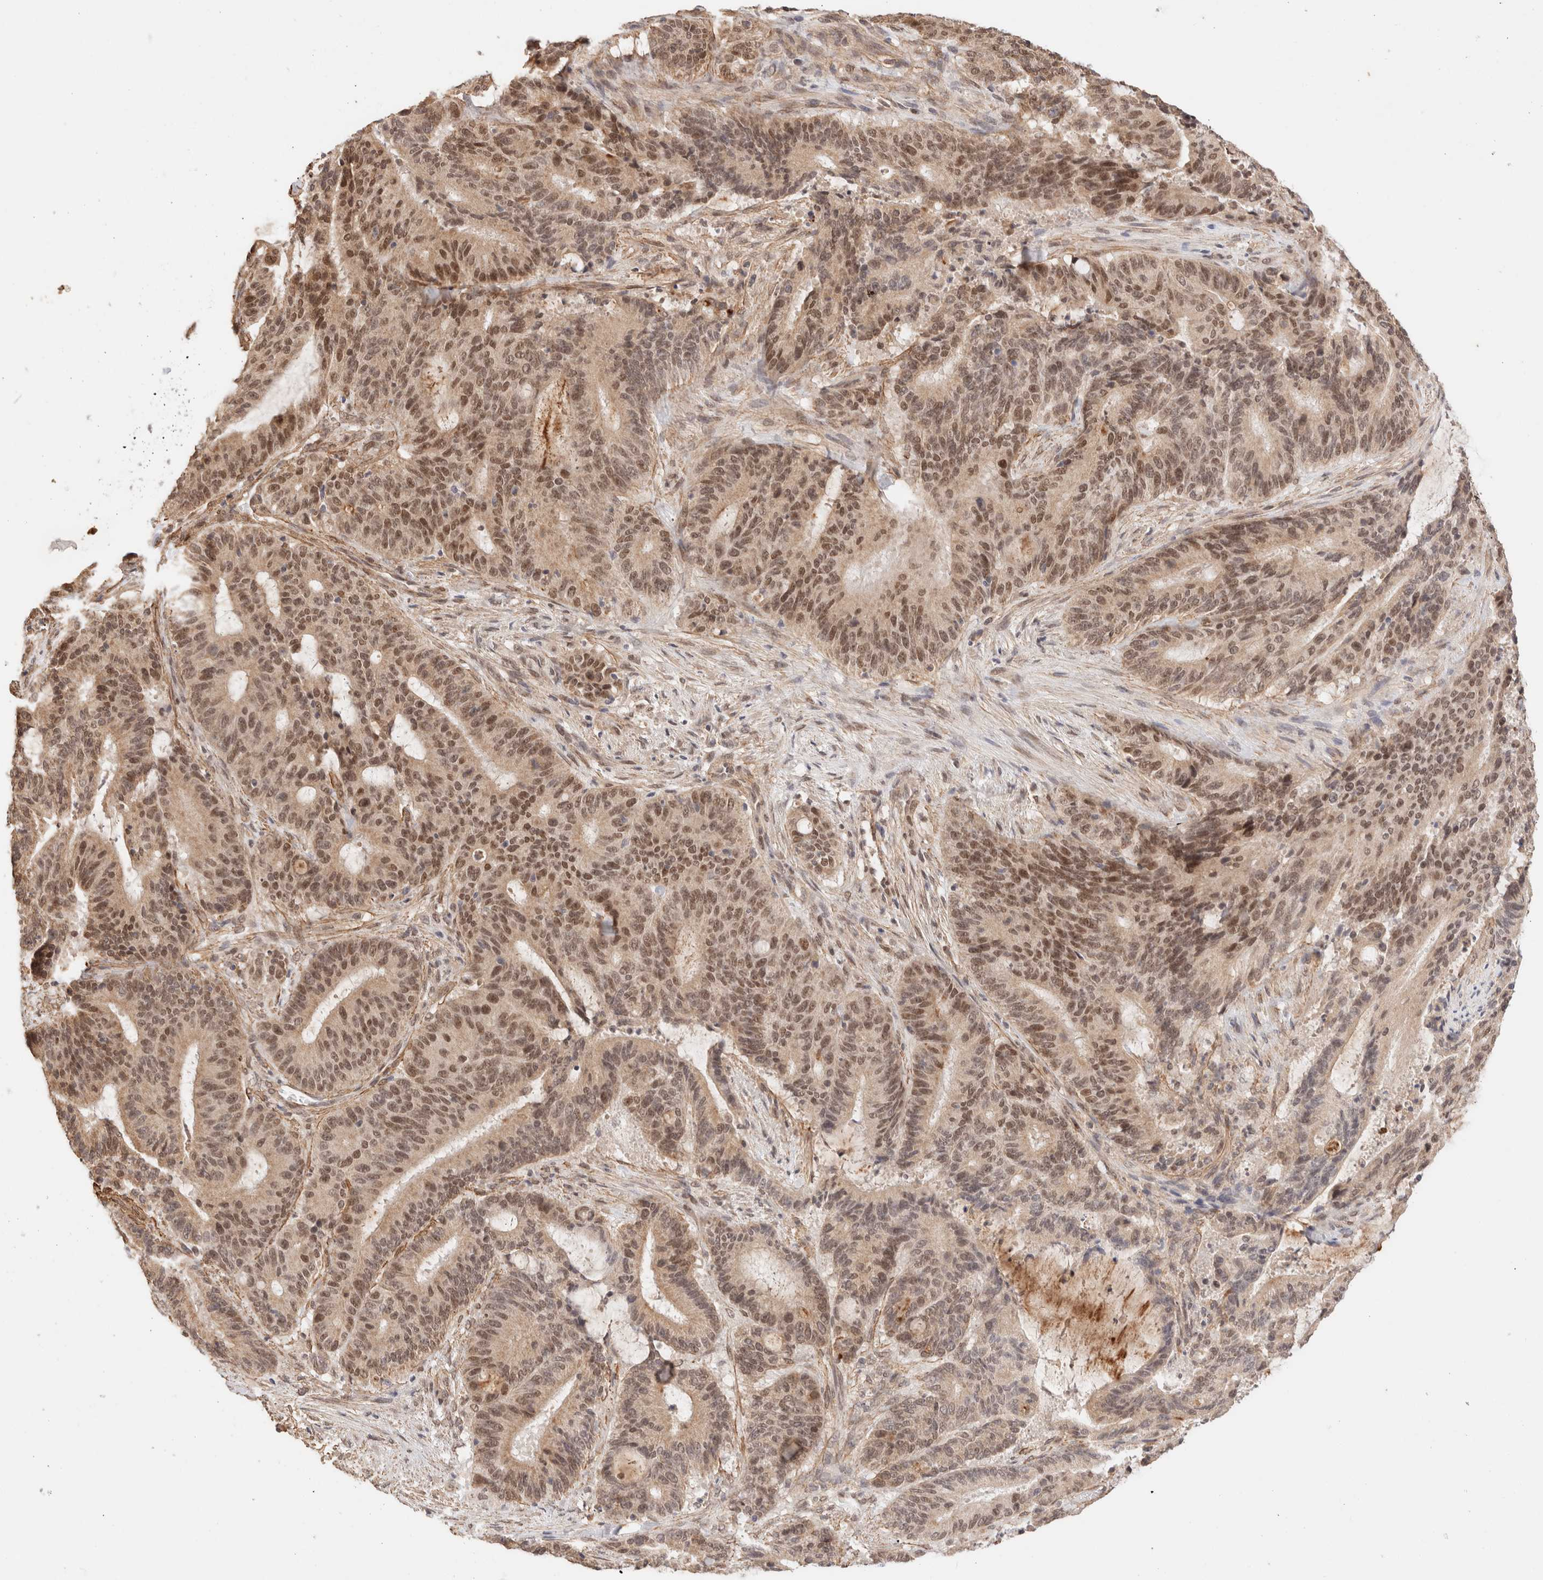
{"staining": {"intensity": "moderate", "quantity": ">75%", "location": "cytoplasmic/membranous,nuclear"}, "tissue": "liver cancer", "cell_type": "Tumor cells", "image_type": "cancer", "snomed": [{"axis": "morphology", "description": "Normal tissue, NOS"}, {"axis": "morphology", "description": "Cholangiocarcinoma"}, {"axis": "topography", "description": "Liver"}, {"axis": "topography", "description": "Peripheral nerve tissue"}], "caption": "A photomicrograph of human cholangiocarcinoma (liver) stained for a protein reveals moderate cytoplasmic/membranous and nuclear brown staining in tumor cells. Using DAB (3,3'-diaminobenzidine) (brown) and hematoxylin (blue) stains, captured at high magnification using brightfield microscopy.", "gene": "BRPF3", "patient": {"sex": "female", "age": 73}}